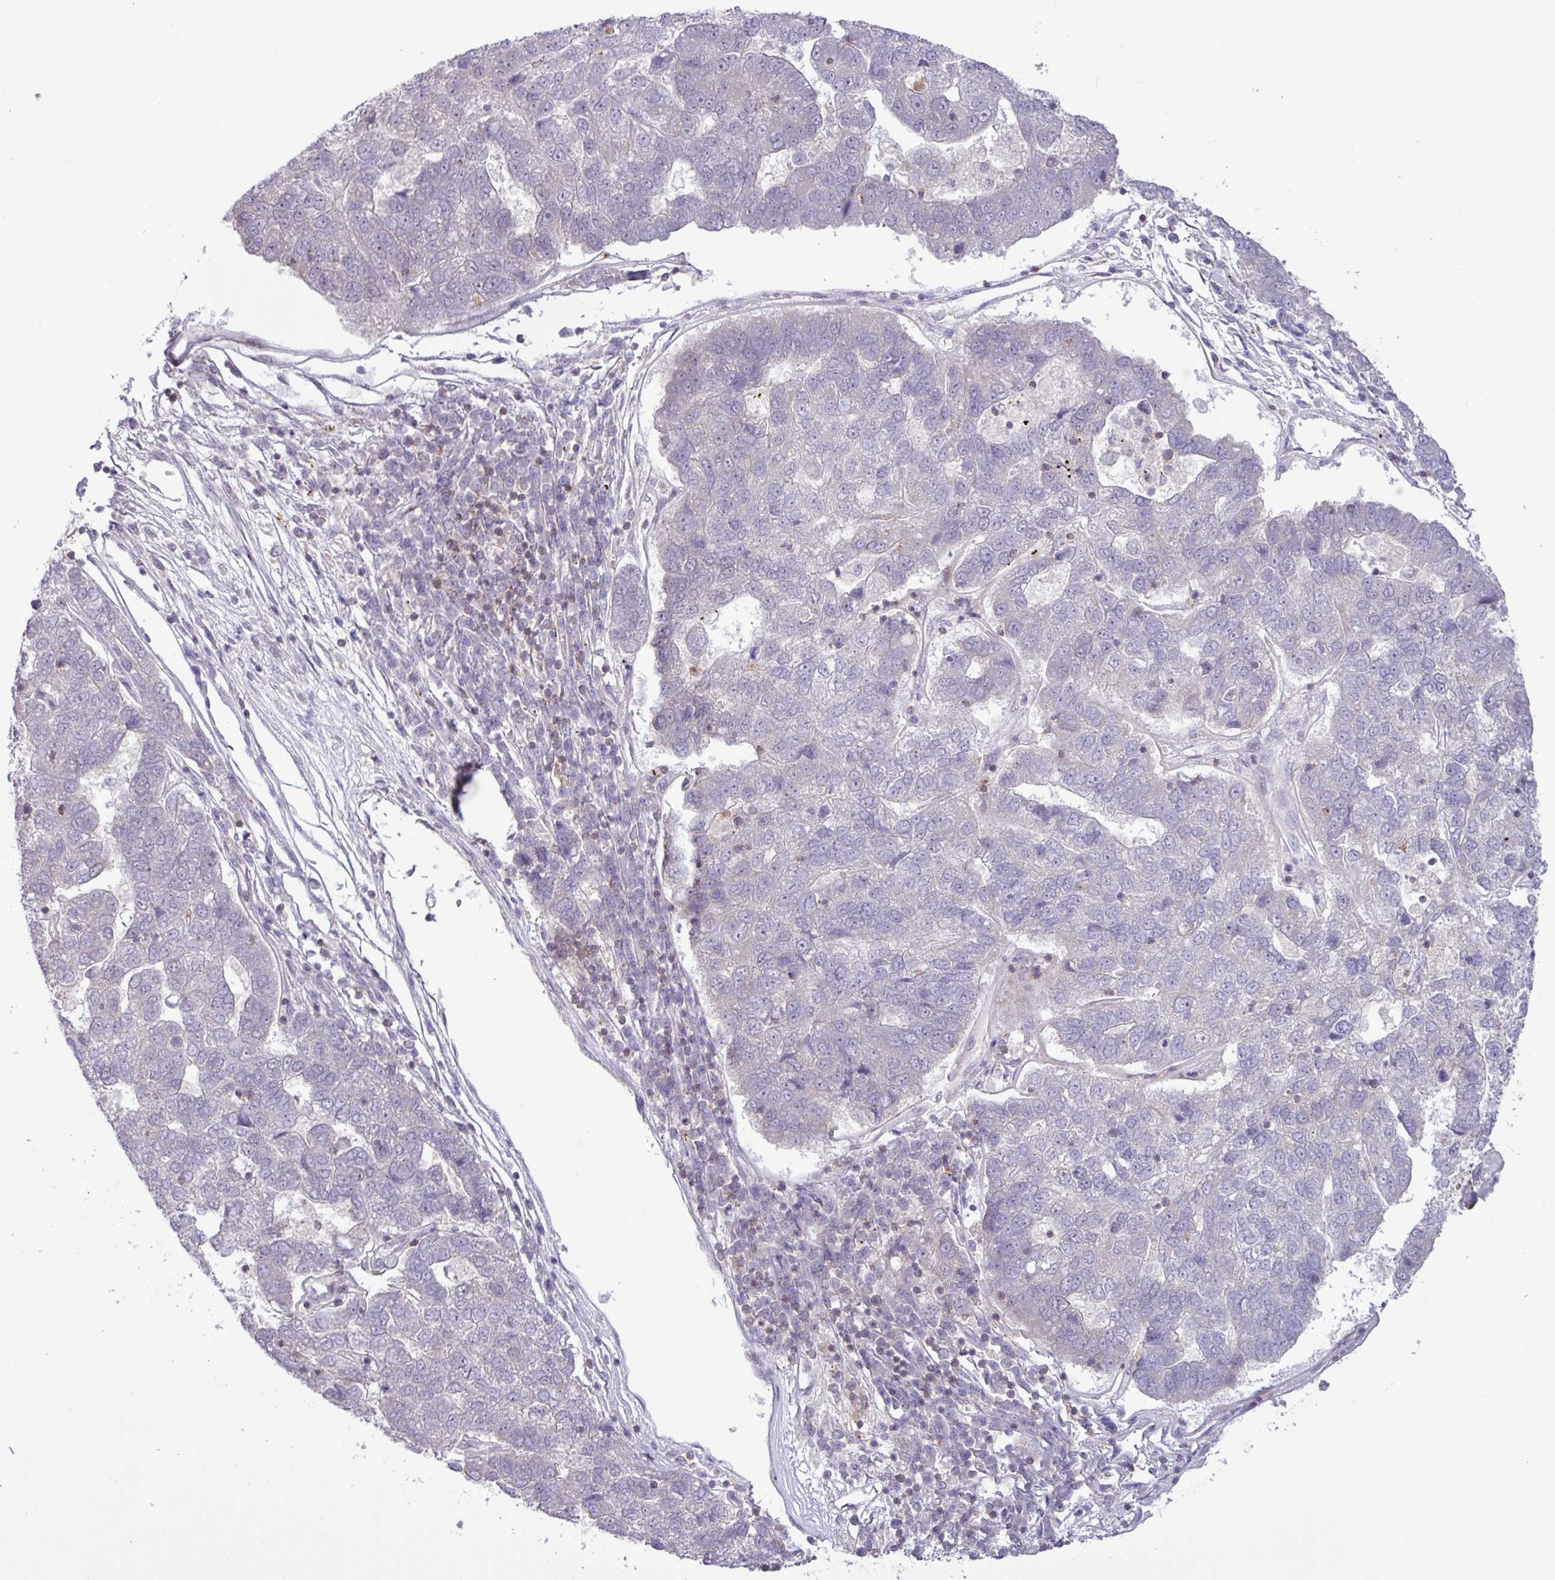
{"staining": {"intensity": "negative", "quantity": "none", "location": "none"}, "tissue": "pancreatic cancer", "cell_type": "Tumor cells", "image_type": "cancer", "snomed": [{"axis": "morphology", "description": "Adenocarcinoma, NOS"}, {"axis": "topography", "description": "Pancreas"}], "caption": "This is an immunohistochemistry micrograph of adenocarcinoma (pancreatic). There is no staining in tumor cells.", "gene": "RTL3", "patient": {"sex": "female", "age": 61}}